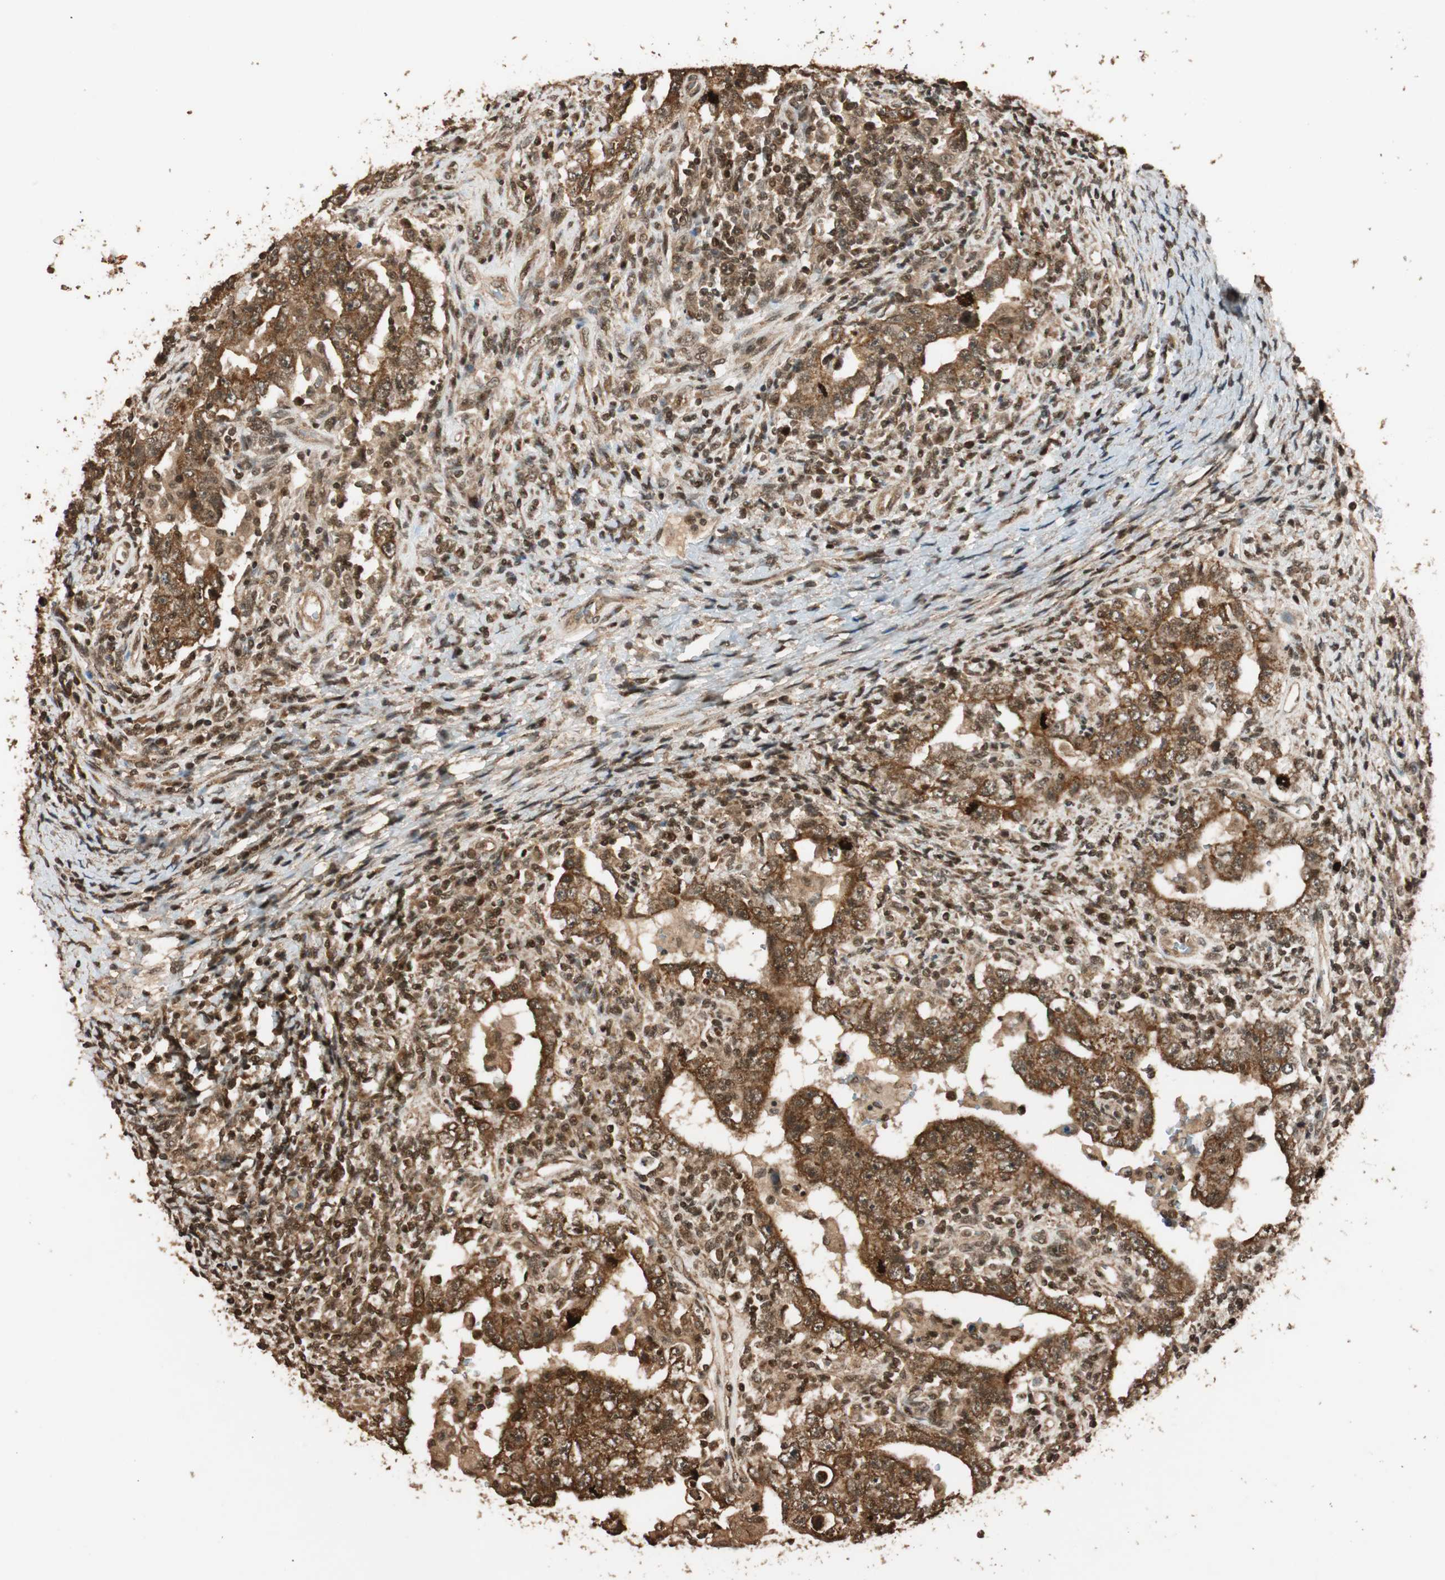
{"staining": {"intensity": "moderate", "quantity": ">75%", "location": "cytoplasmic/membranous"}, "tissue": "testis cancer", "cell_type": "Tumor cells", "image_type": "cancer", "snomed": [{"axis": "morphology", "description": "Carcinoma, Embryonal, NOS"}, {"axis": "topography", "description": "Testis"}], "caption": "Immunohistochemistry (IHC) of testis cancer (embryonal carcinoma) shows medium levels of moderate cytoplasmic/membranous expression in approximately >75% of tumor cells.", "gene": "ALKBH5", "patient": {"sex": "male", "age": 26}}